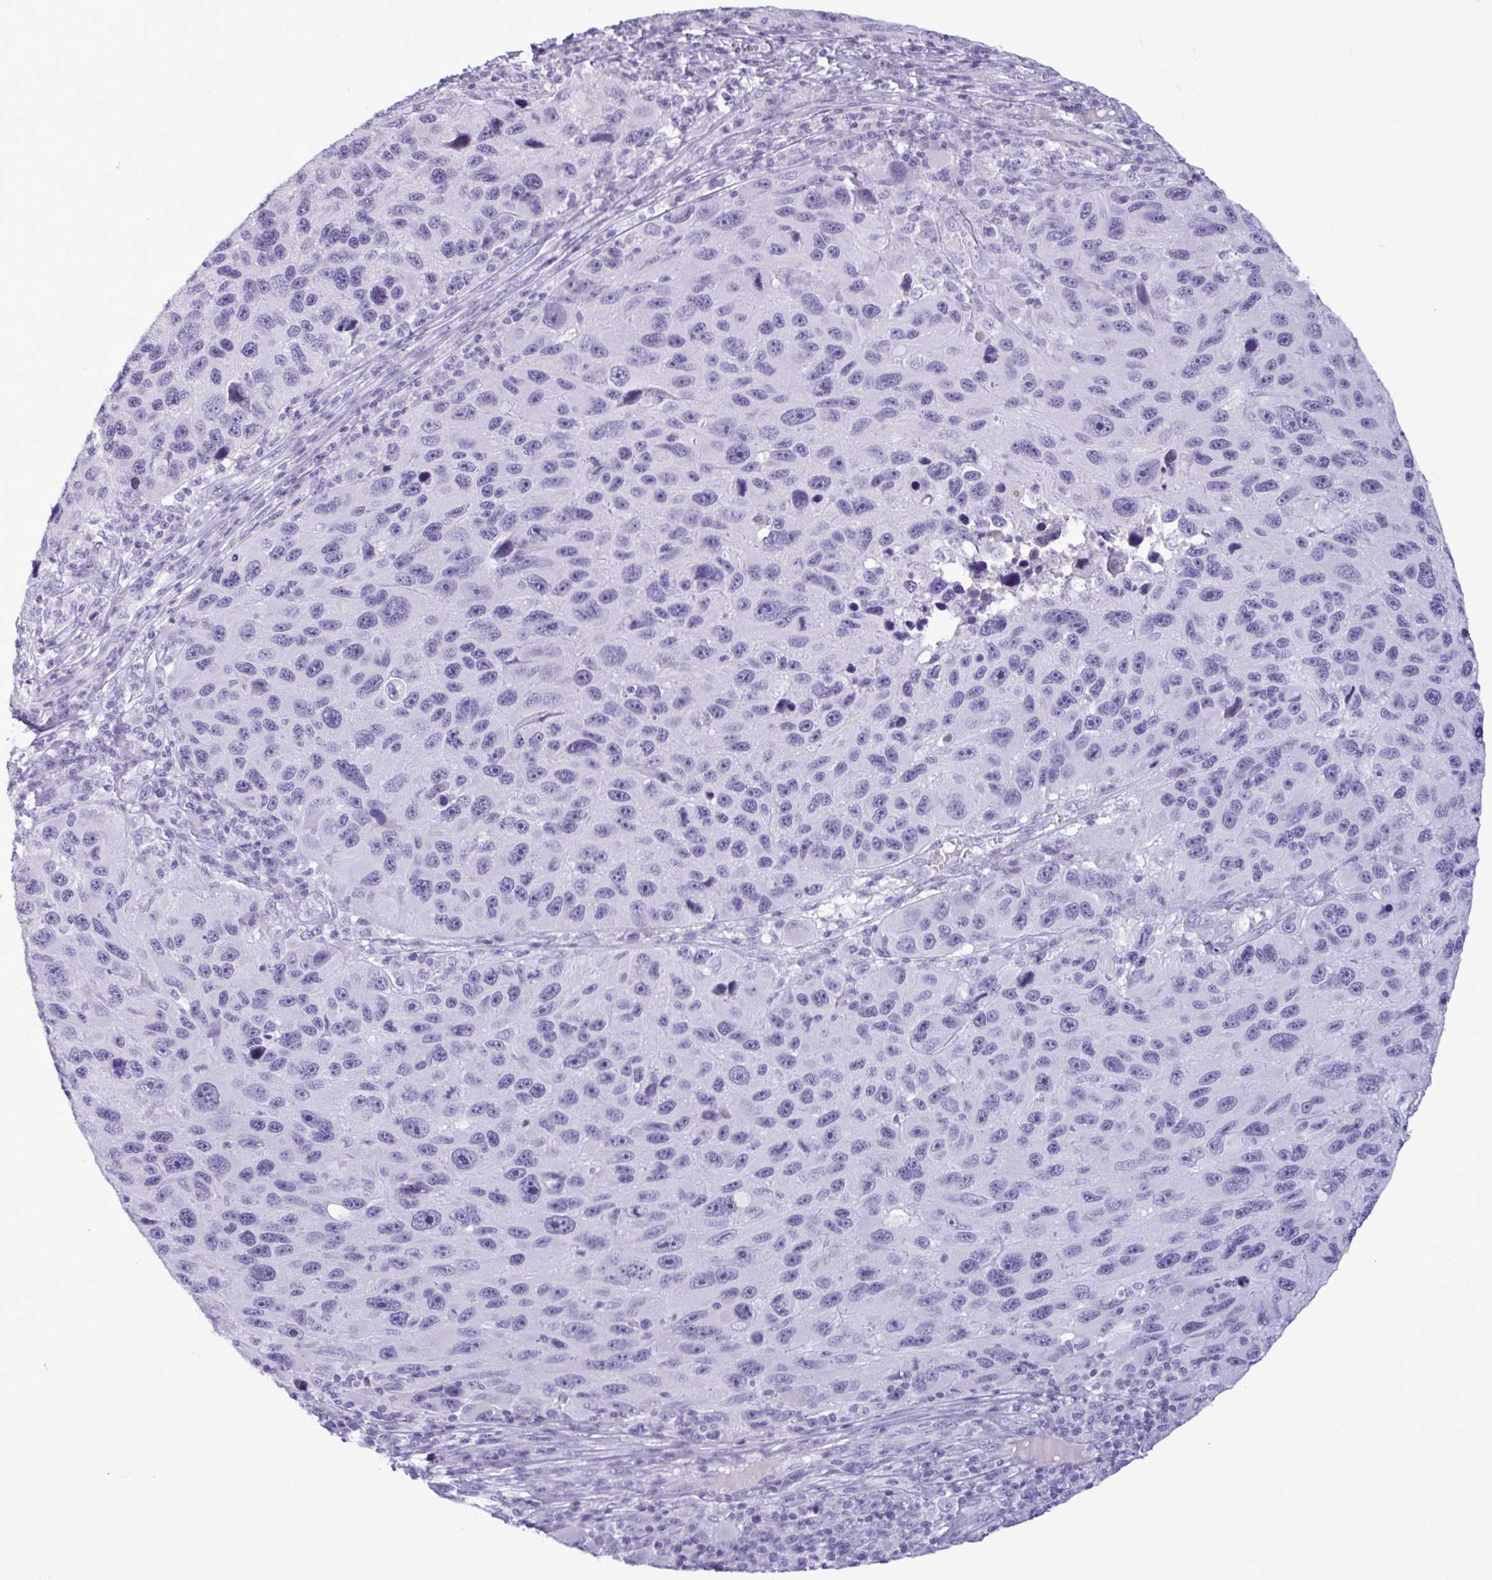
{"staining": {"intensity": "negative", "quantity": "none", "location": "none"}, "tissue": "melanoma", "cell_type": "Tumor cells", "image_type": "cancer", "snomed": [{"axis": "morphology", "description": "Malignant melanoma, NOS"}, {"axis": "topography", "description": "Skin"}], "caption": "IHC of human melanoma shows no positivity in tumor cells.", "gene": "BBS10", "patient": {"sex": "male", "age": 53}}